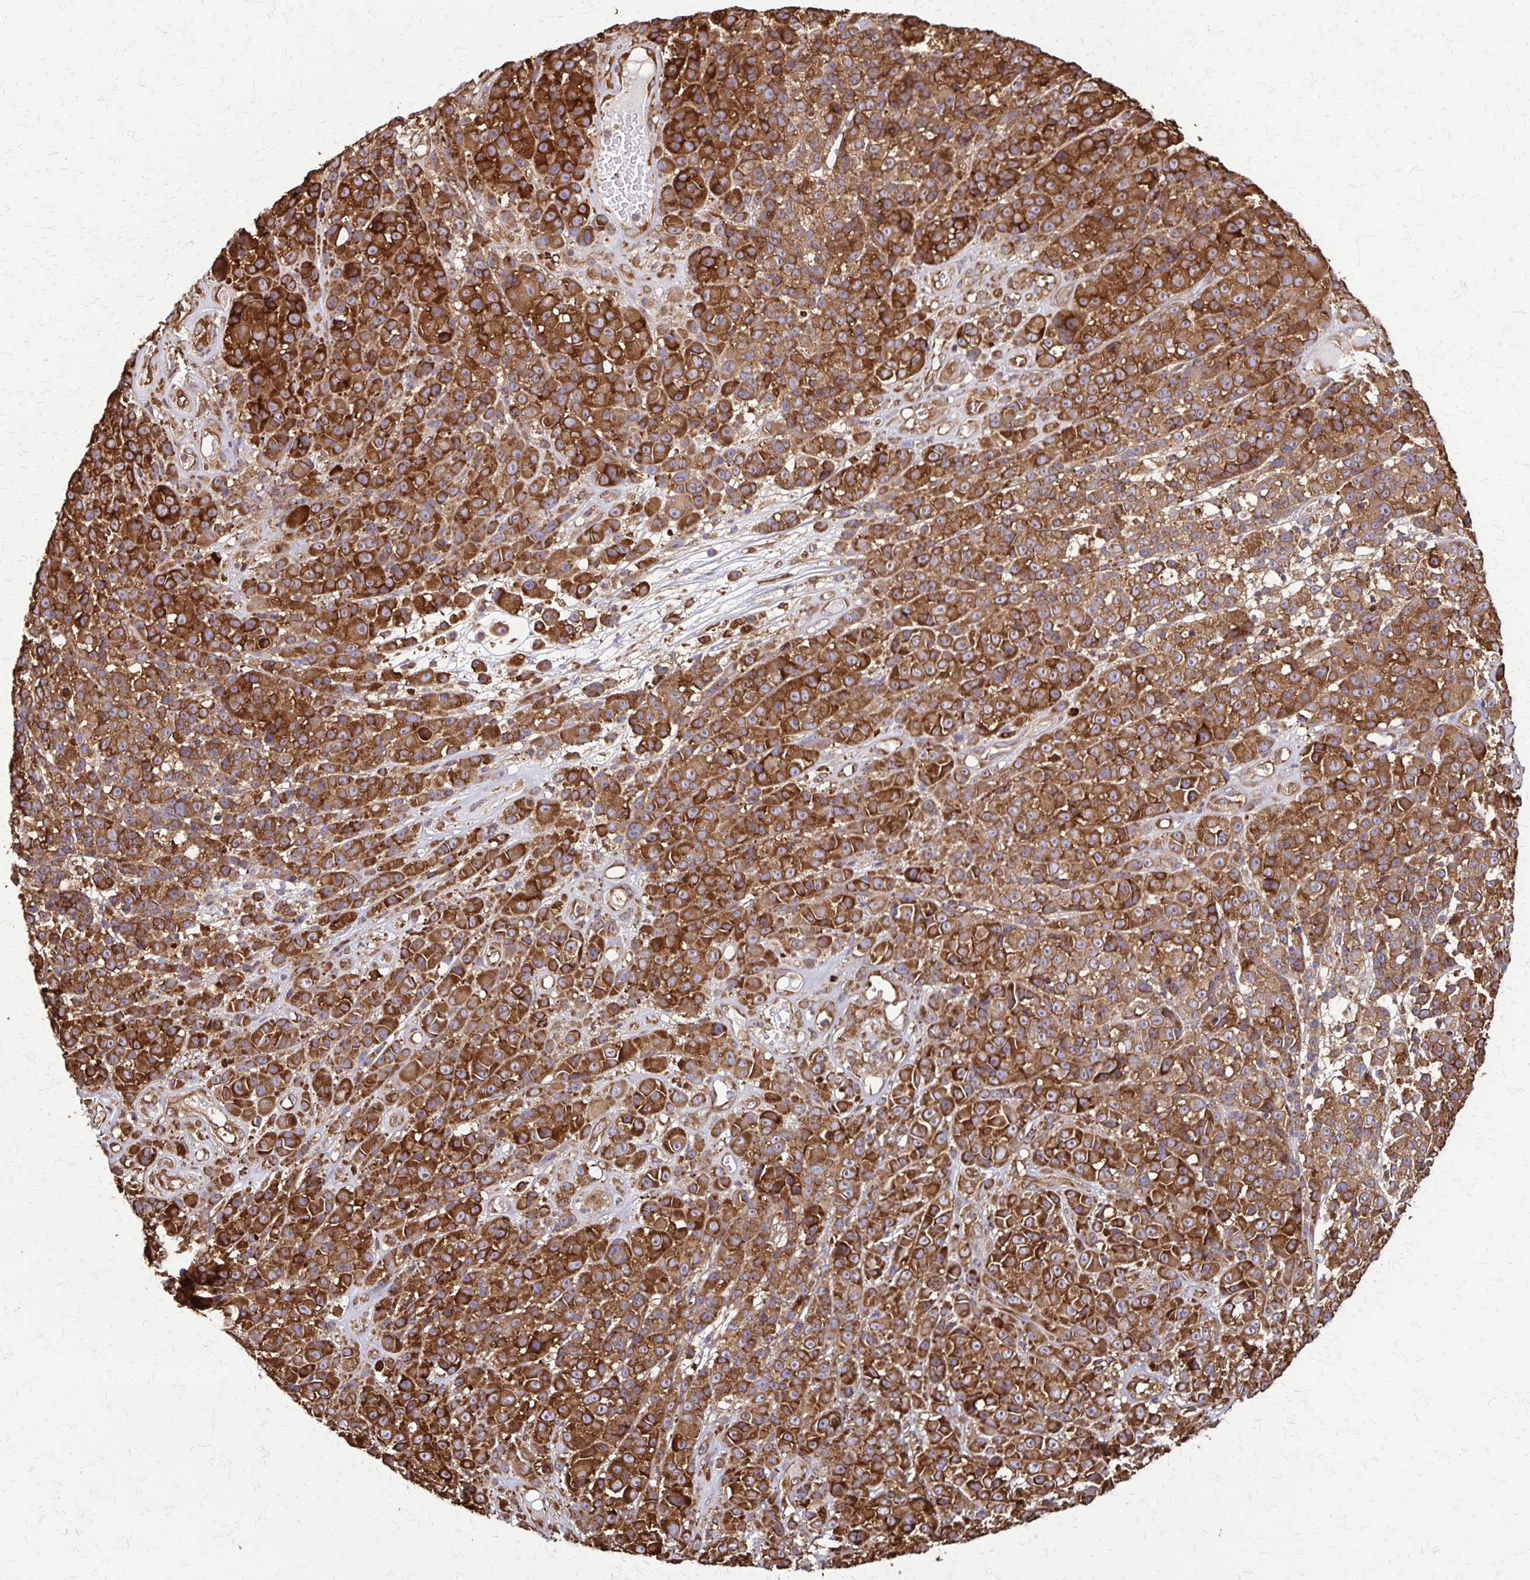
{"staining": {"intensity": "strong", "quantity": ">75%", "location": "cytoplasmic/membranous"}, "tissue": "melanoma", "cell_type": "Tumor cells", "image_type": "cancer", "snomed": [{"axis": "morphology", "description": "Malignant melanoma, NOS"}, {"axis": "topography", "description": "Skin"}, {"axis": "topography", "description": "Skin of back"}], "caption": "This photomicrograph exhibits immunohistochemistry (IHC) staining of human malignant melanoma, with high strong cytoplasmic/membranous staining in approximately >75% of tumor cells.", "gene": "EEF2", "patient": {"sex": "male", "age": 91}}